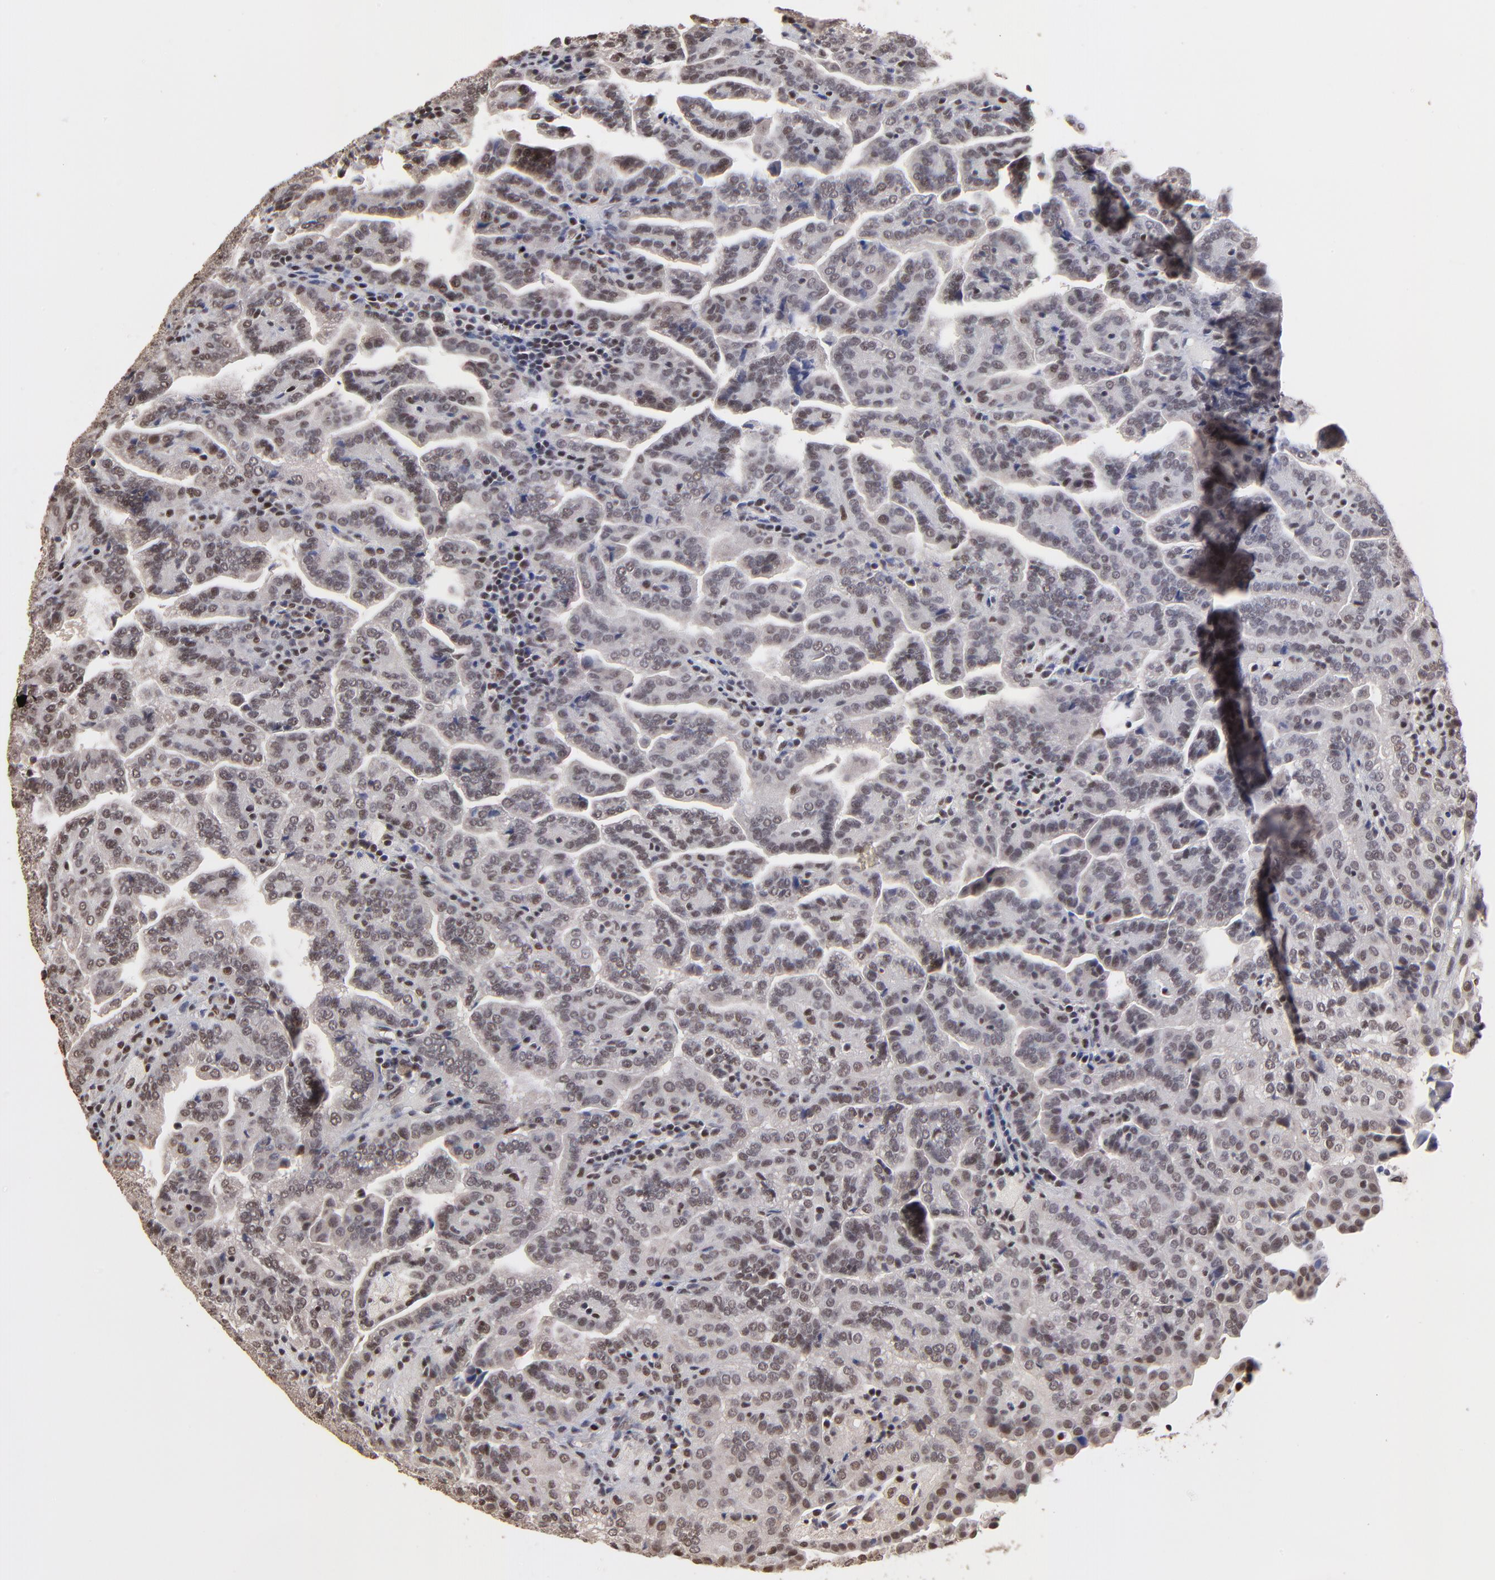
{"staining": {"intensity": "weak", "quantity": "25%-75%", "location": "nuclear"}, "tissue": "renal cancer", "cell_type": "Tumor cells", "image_type": "cancer", "snomed": [{"axis": "morphology", "description": "Adenocarcinoma, NOS"}, {"axis": "topography", "description": "Kidney"}], "caption": "Immunohistochemical staining of renal adenocarcinoma exhibits low levels of weak nuclear protein expression in approximately 25%-75% of tumor cells.", "gene": "DSN1", "patient": {"sex": "male", "age": 61}}